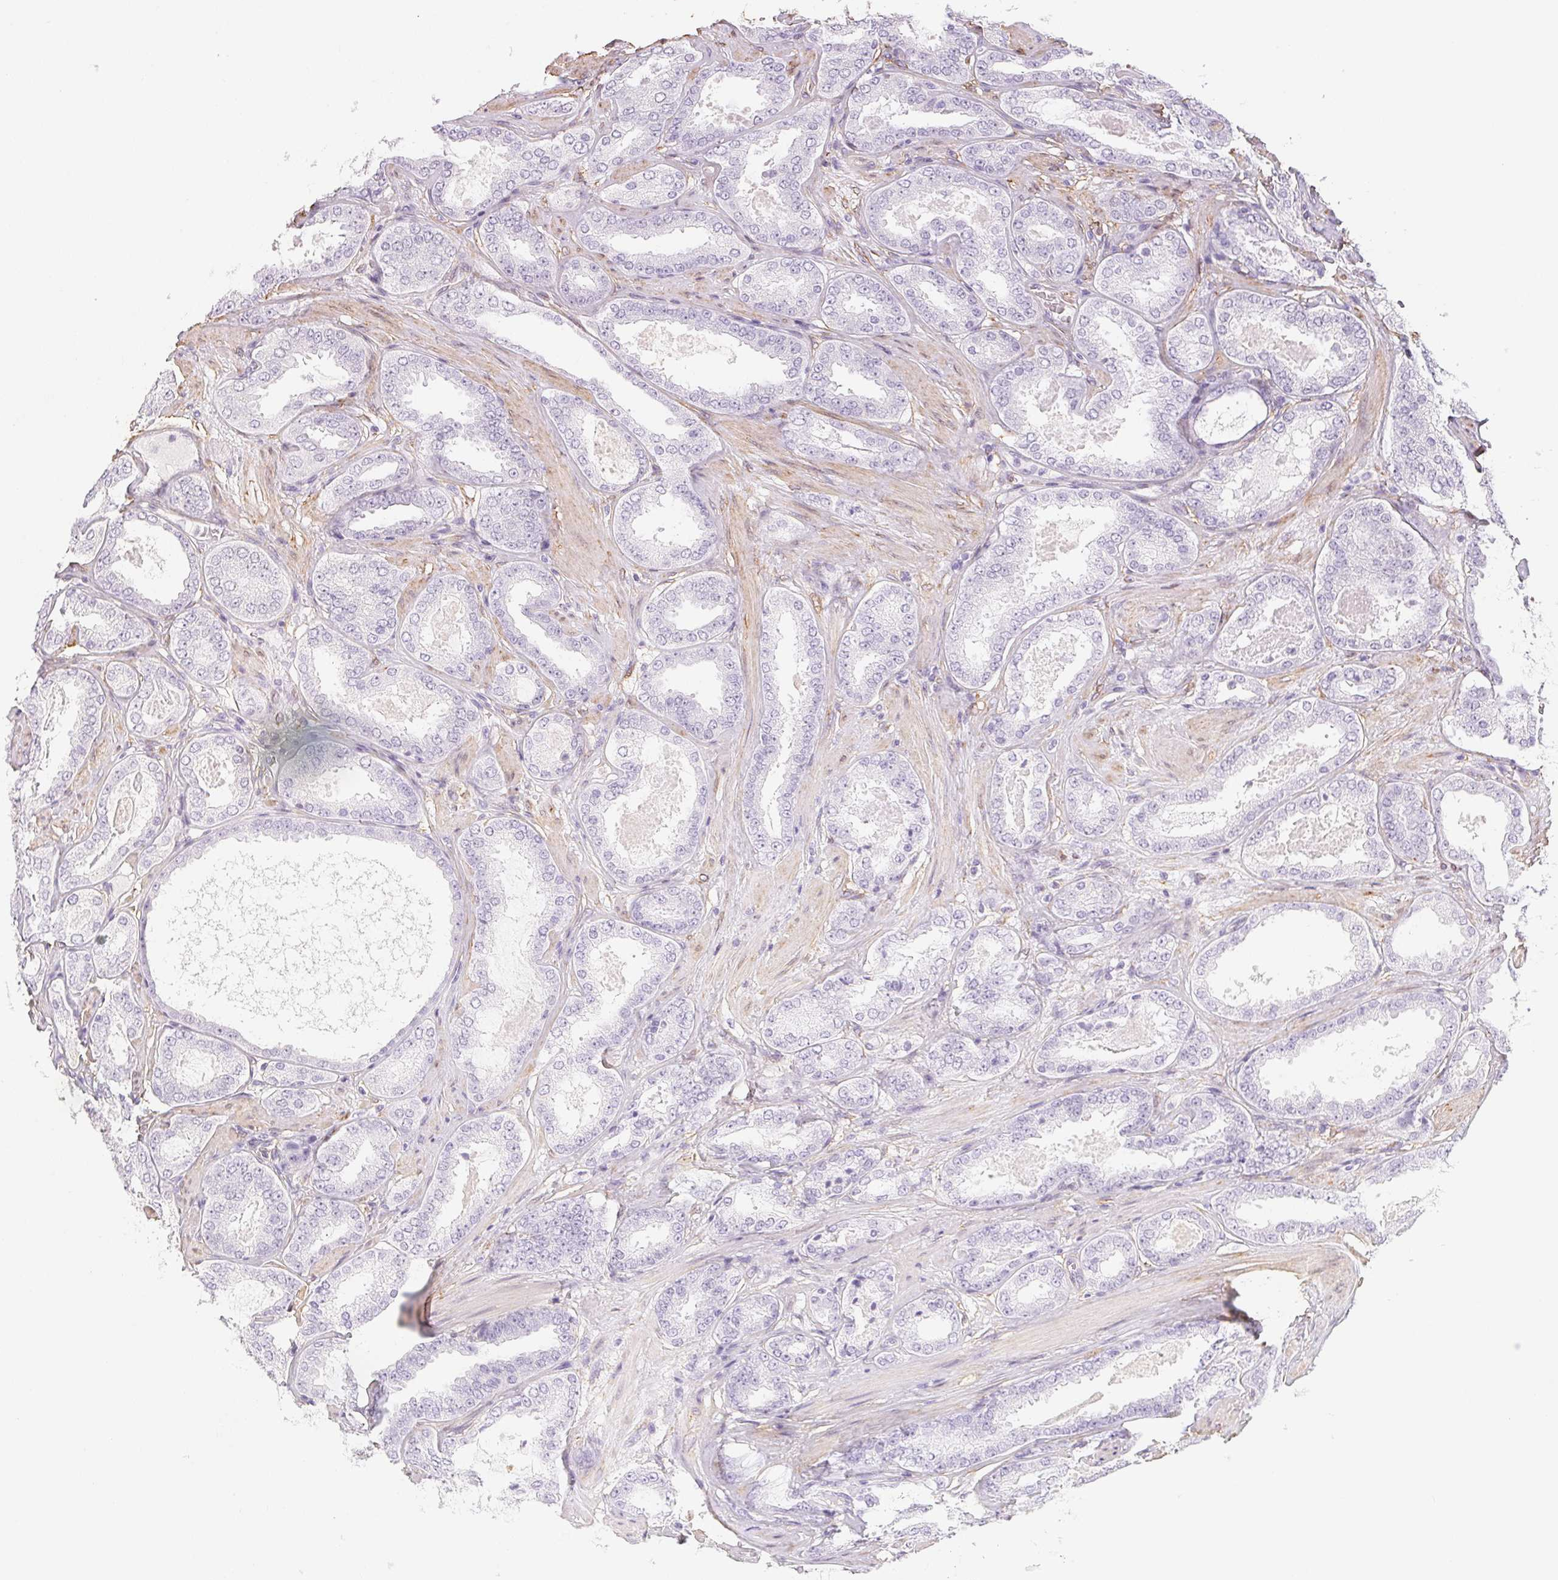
{"staining": {"intensity": "negative", "quantity": "none", "location": "none"}, "tissue": "prostate cancer", "cell_type": "Tumor cells", "image_type": "cancer", "snomed": [{"axis": "morphology", "description": "Adenocarcinoma, High grade"}, {"axis": "topography", "description": "Prostate"}], "caption": "The histopathology image reveals no significant positivity in tumor cells of prostate cancer.", "gene": "RSBN1", "patient": {"sex": "male", "age": 63}}